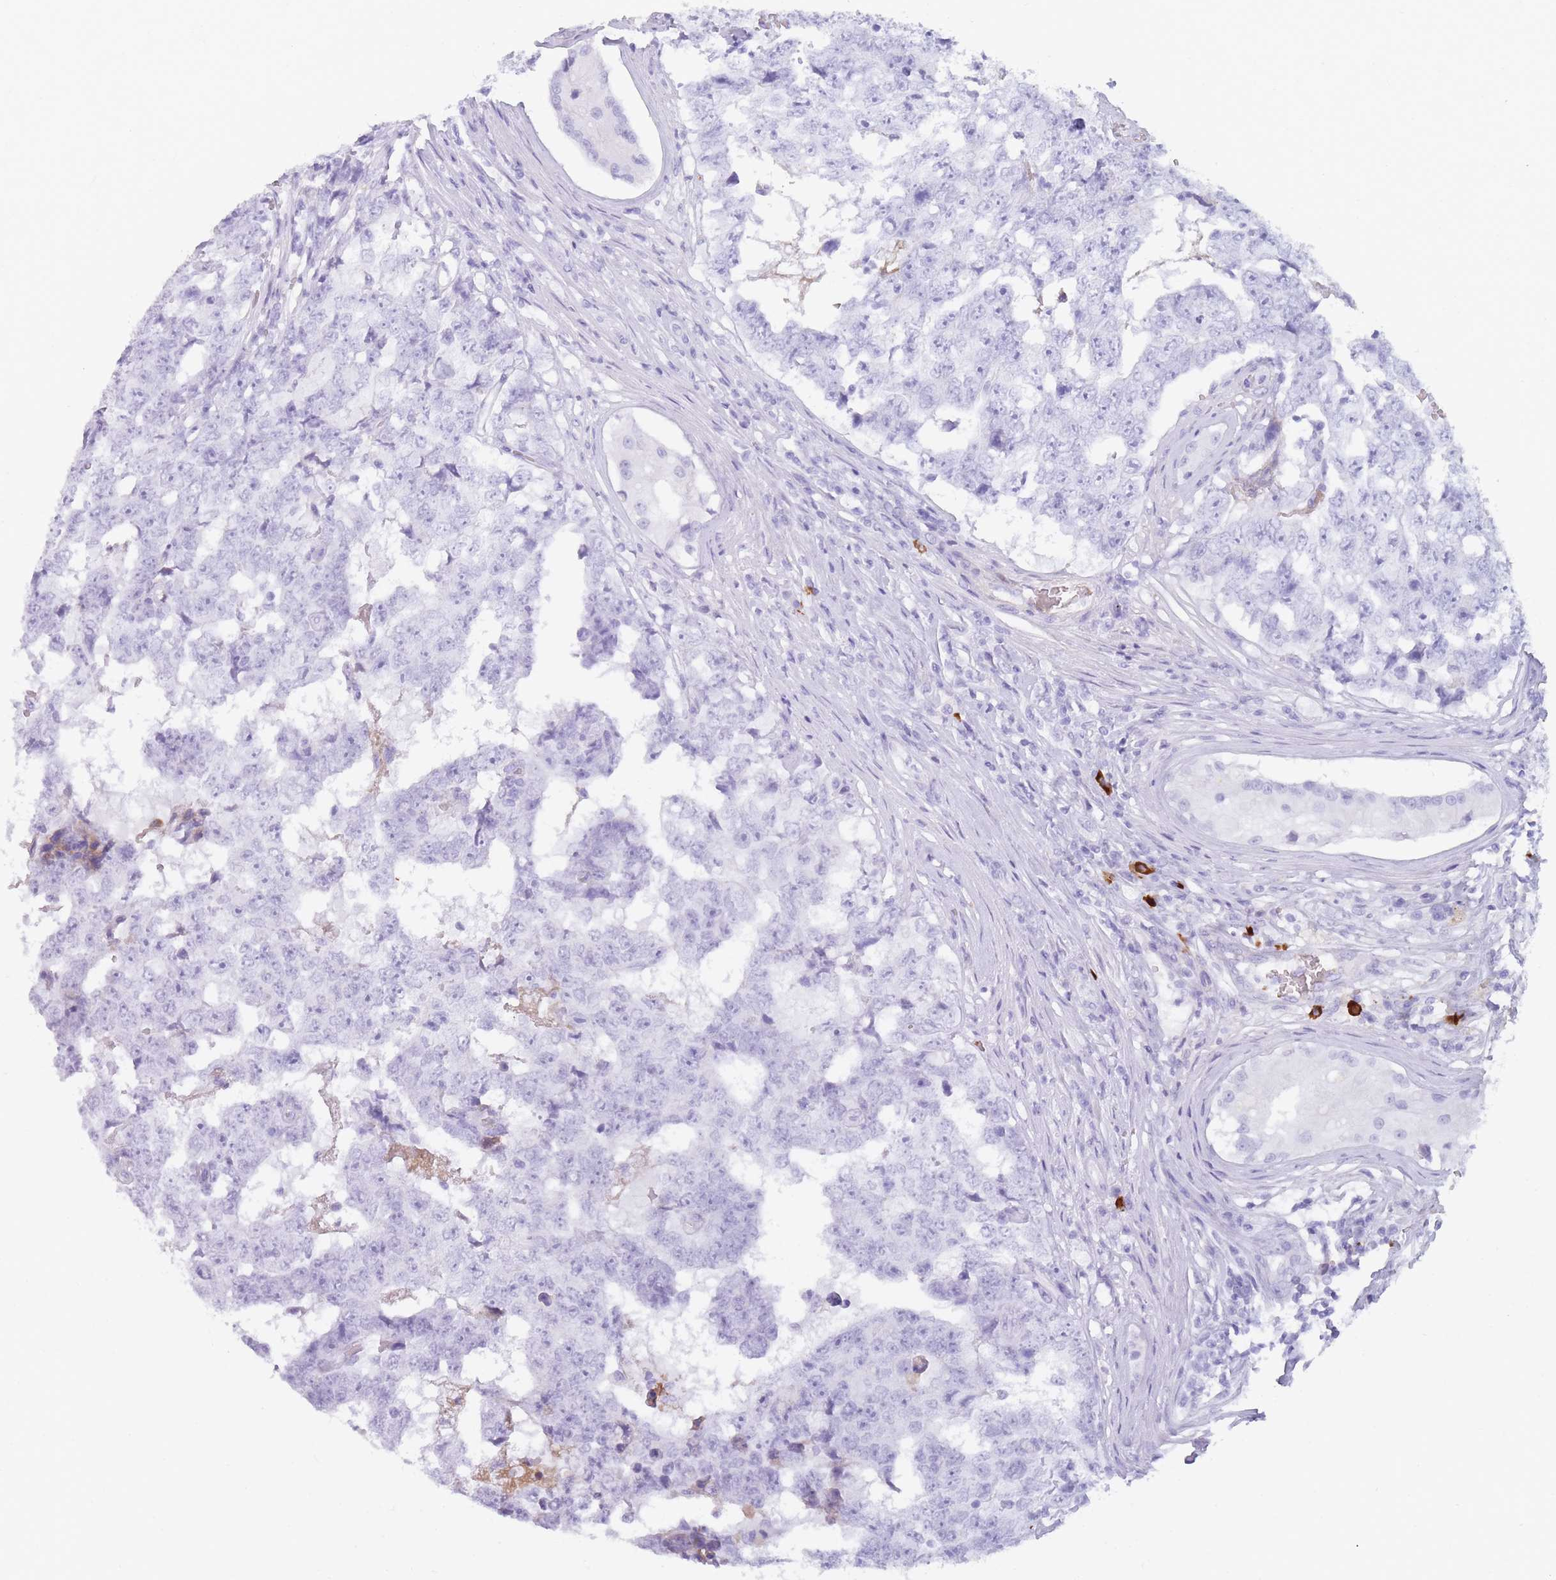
{"staining": {"intensity": "negative", "quantity": "none", "location": "none"}, "tissue": "testis cancer", "cell_type": "Tumor cells", "image_type": "cancer", "snomed": [{"axis": "morphology", "description": "Carcinoma, Embryonal, NOS"}, {"axis": "topography", "description": "Testis"}], "caption": "Tumor cells show no significant positivity in testis embryonal carcinoma.", "gene": "TNFSF11", "patient": {"sex": "male", "age": 25}}